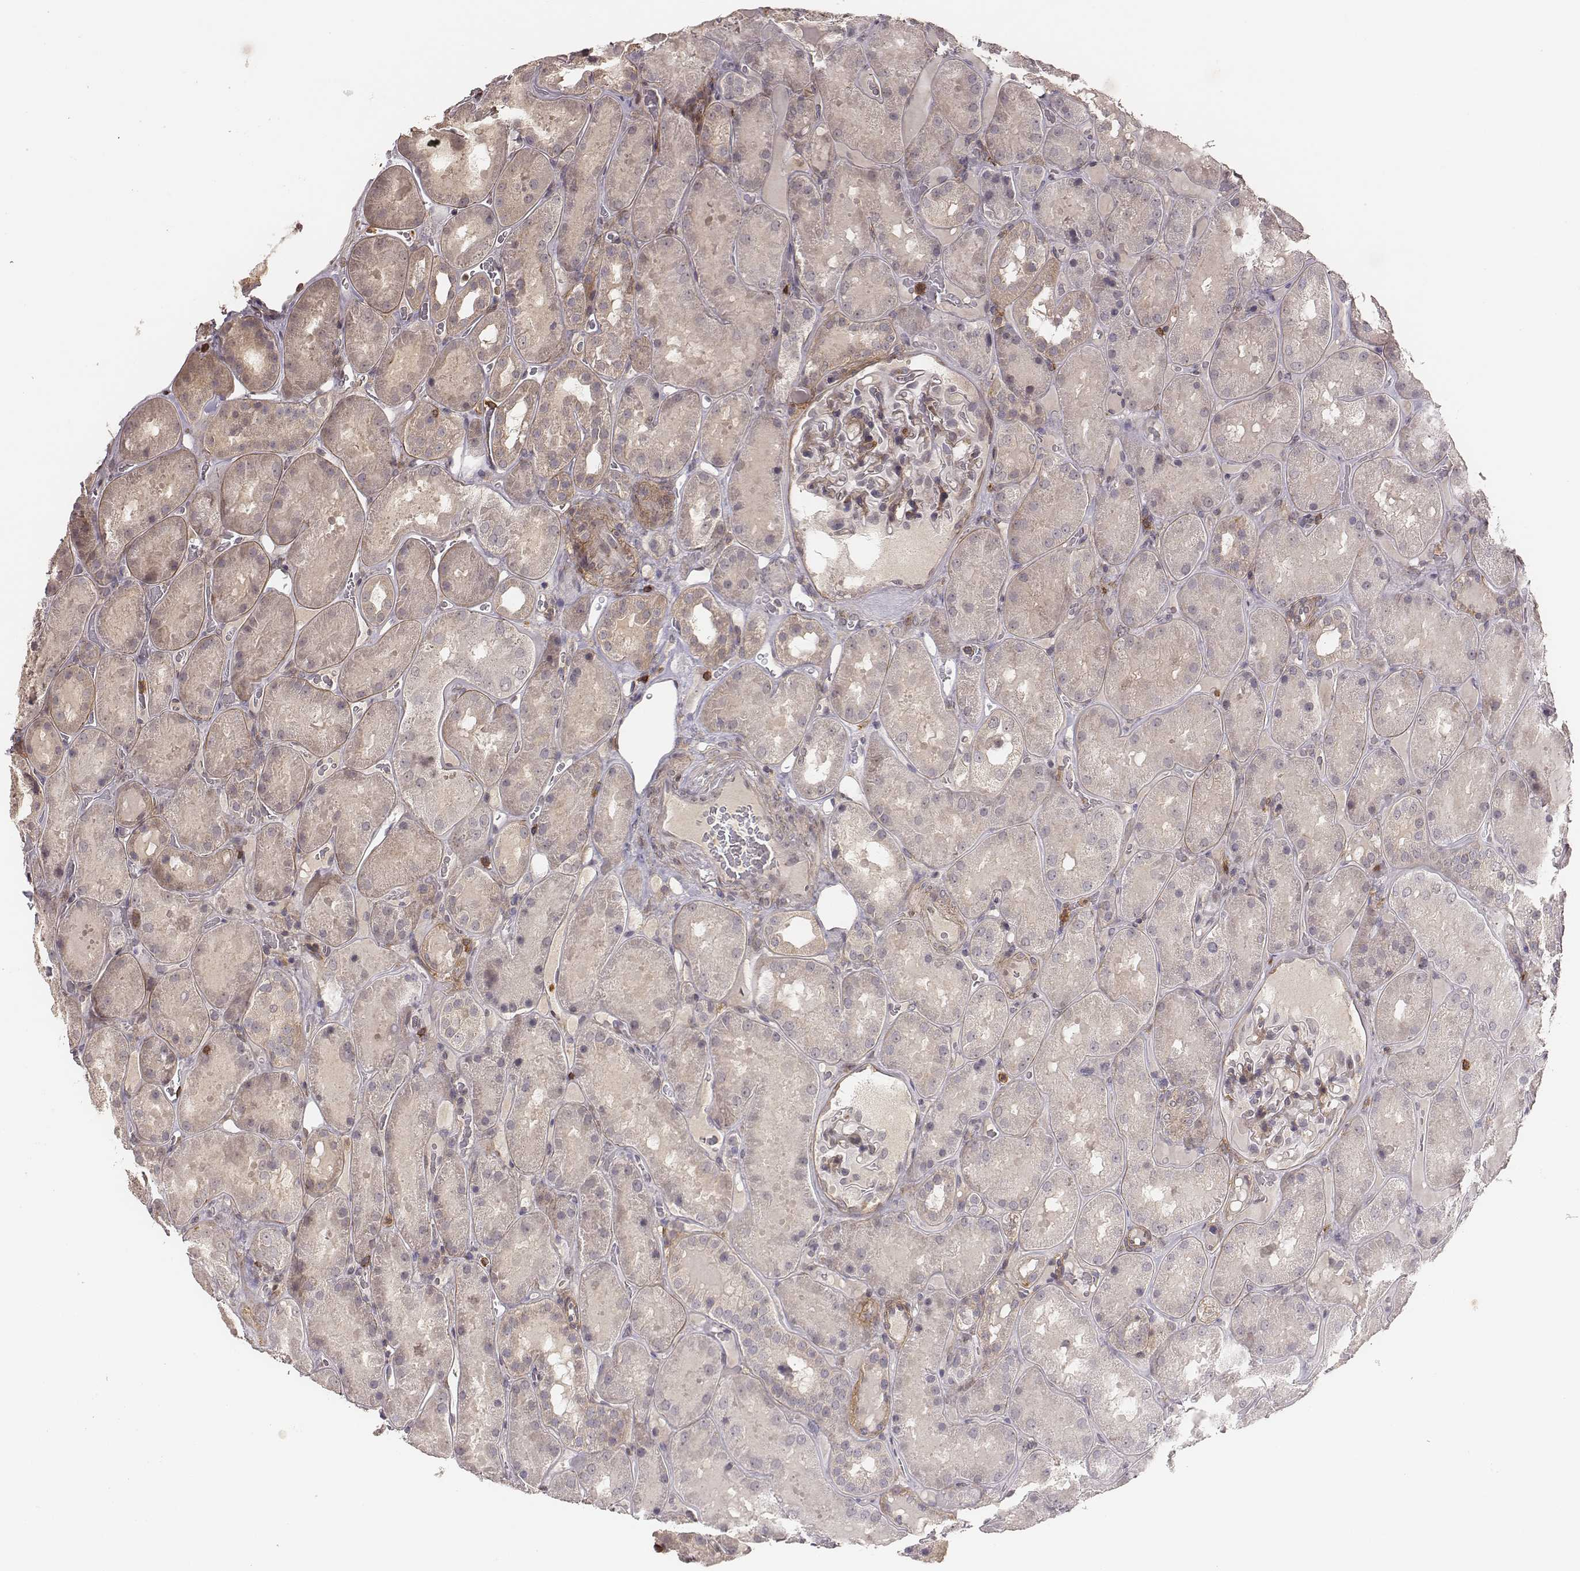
{"staining": {"intensity": "moderate", "quantity": "<25%", "location": "cytoplasmic/membranous"}, "tissue": "kidney", "cell_type": "Cells in glomeruli", "image_type": "normal", "snomed": [{"axis": "morphology", "description": "Normal tissue, NOS"}, {"axis": "topography", "description": "Kidney"}], "caption": "This image exhibits IHC staining of unremarkable kidney, with low moderate cytoplasmic/membranous expression in about <25% of cells in glomeruli.", "gene": "PILRA", "patient": {"sex": "male", "age": 73}}